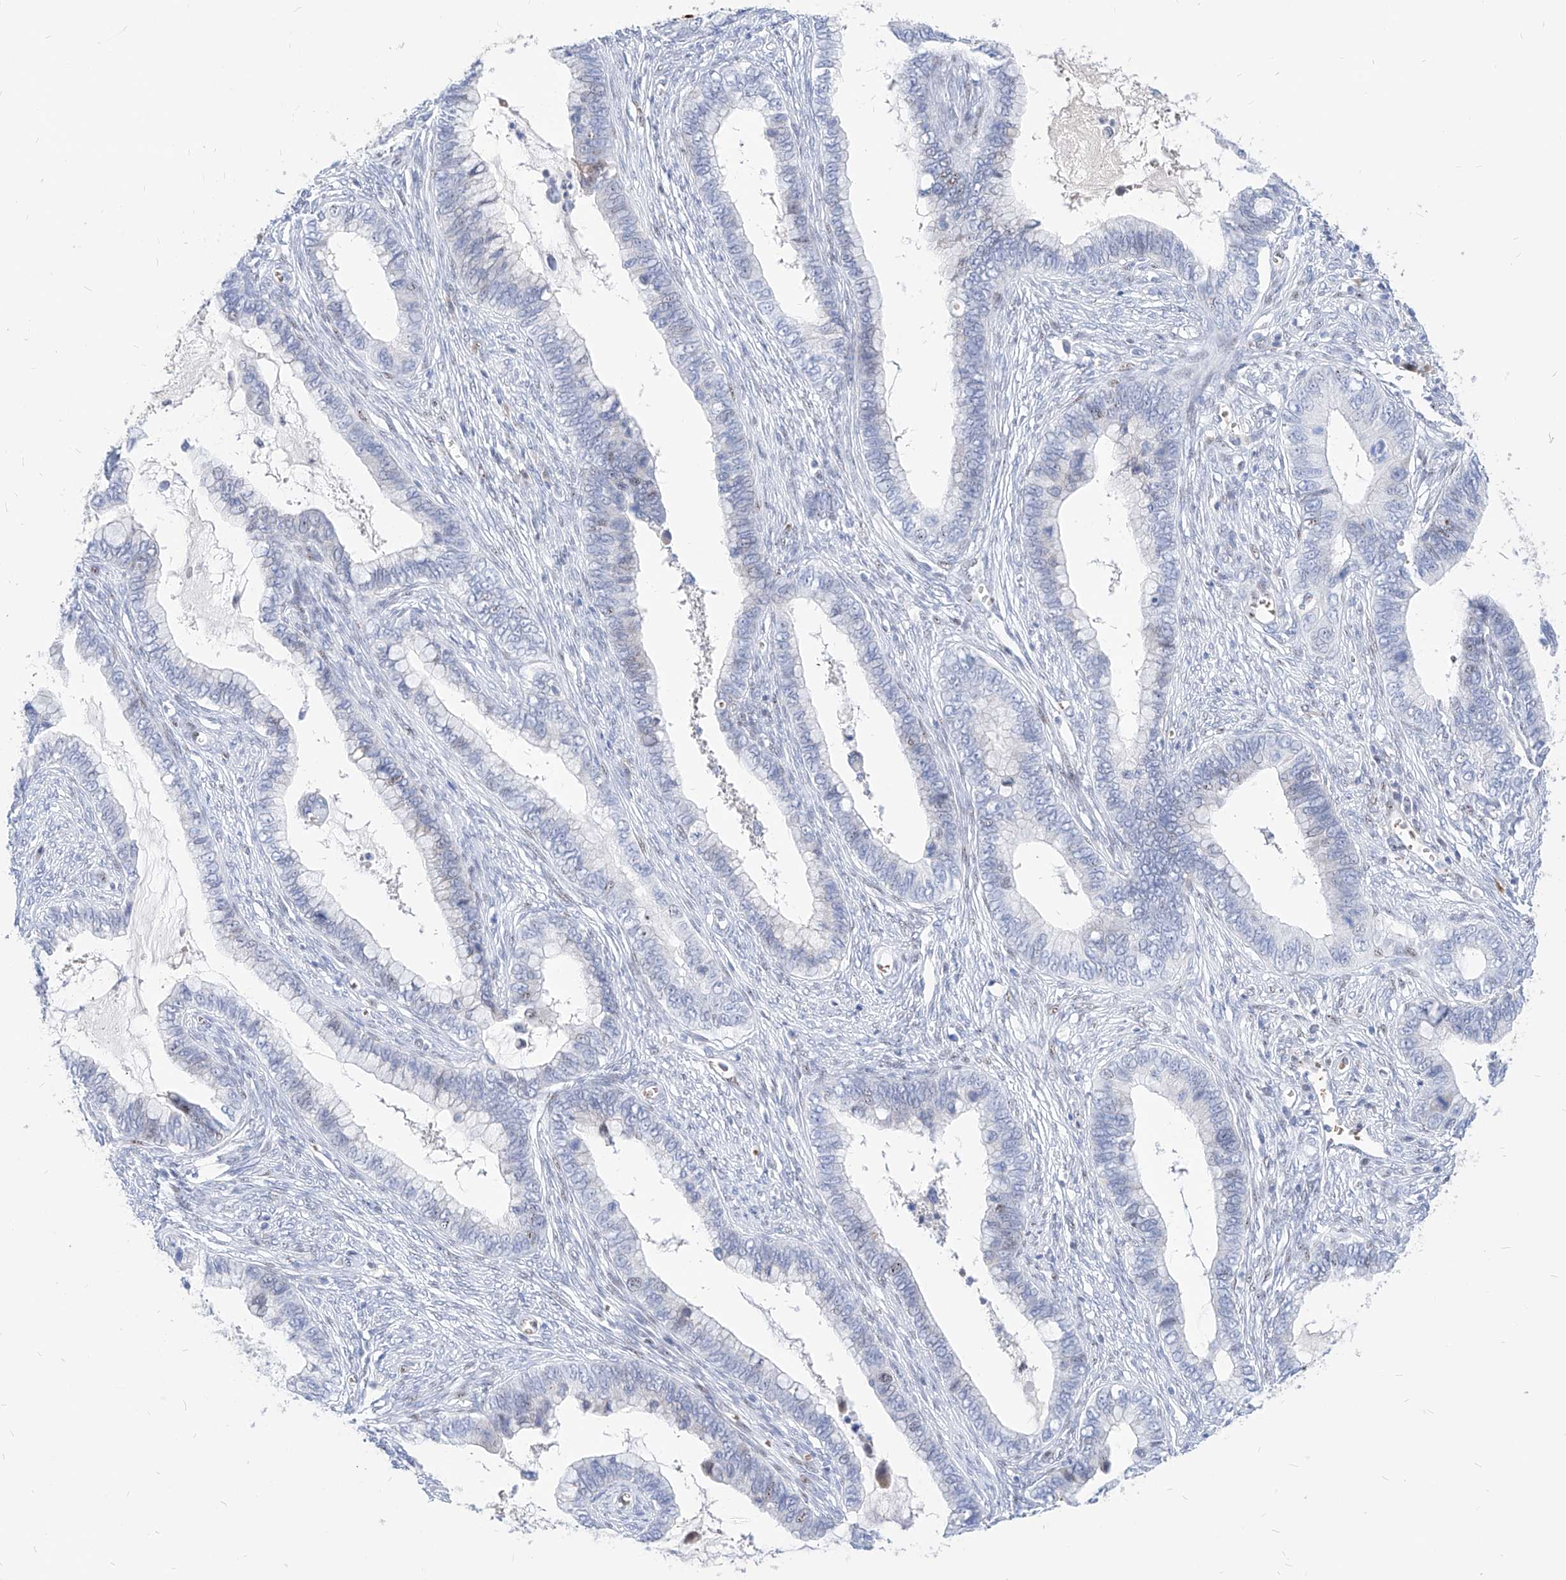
{"staining": {"intensity": "negative", "quantity": "none", "location": "none"}, "tissue": "cervical cancer", "cell_type": "Tumor cells", "image_type": "cancer", "snomed": [{"axis": "morphology", "description": "Adenocarcinoma, NOS"}, {"axis": "topography", "description": "Cervix"}], "caption": "Tumor cells show no significant protein positivity in cervical adenocarcinoma.", "gene": "ZFP42", "patient": {"sex": "female", "age": 44}}